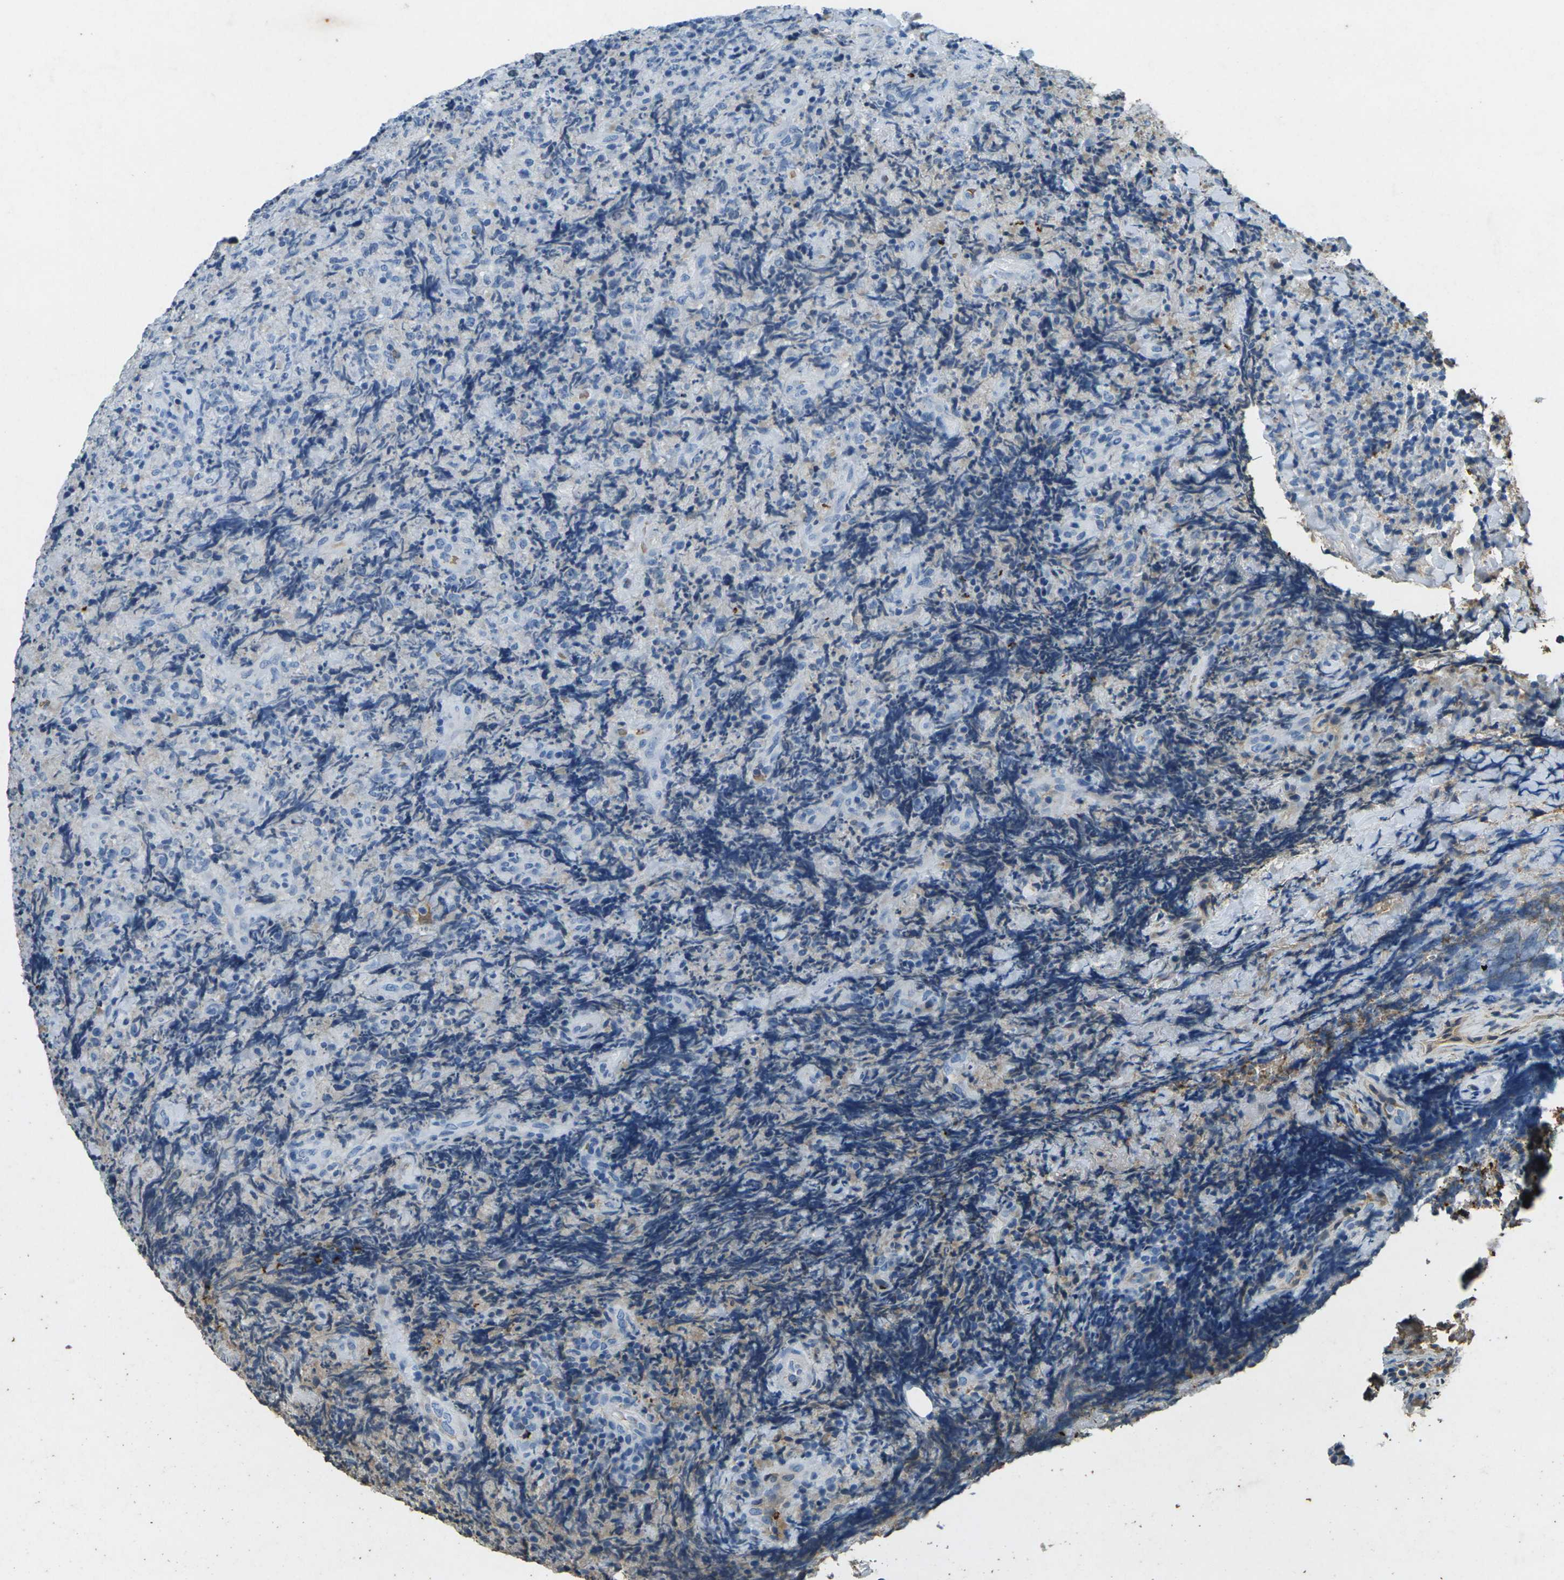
{"staining": {"intensity": "negative", "quantity": "none", "location": "none"}, "tissue": "lymphoma", "cell_type": "Tumor cells", "image_type": "cancer", "snomed": [{"axis": "morphology", "description": "Malignant lymphoma, non-Hodgkin's type, High grade"}, {"axis": "topography", "description": "Tonsil"}], "caption": "IHC histopathology image of neoplastic tissue: lymphoma stained with DAB (3,3'-diaminobenzidine) demonstrates no significant protein staining in tumor cells.", "gene": "HBB", "patient": {"sex": "female", "age": 36}}